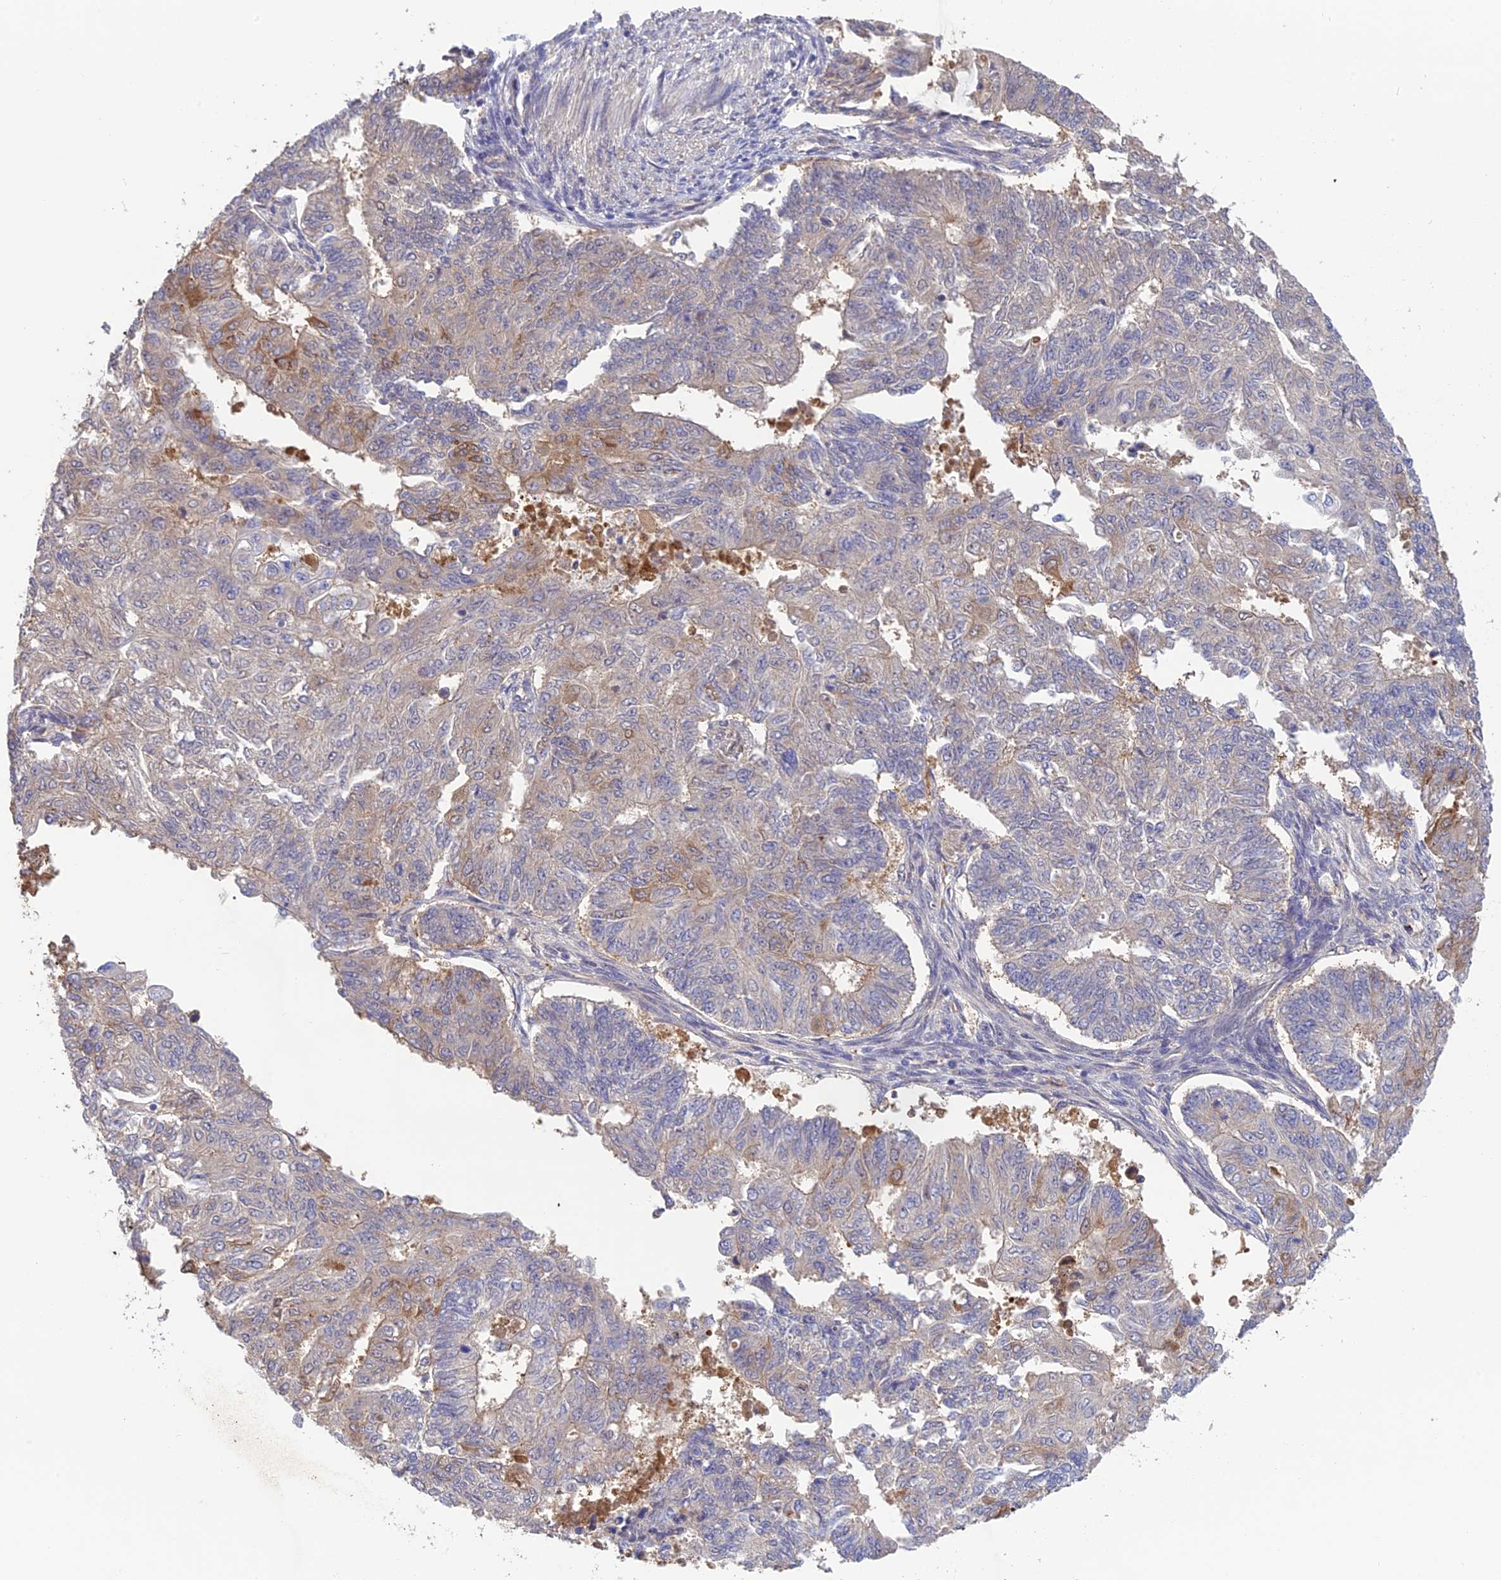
{"staining": {"intensity": "weak", "quantity": "<25%", "location": "cytoplasmic/membranous"}, "tissue": "endometrial cancer", "cell_type": "Tumor cells", "image_type": "cancer", "snomed": [{"axis": "morphology", "description": "Adenocarcinoma, NOS"}, {"axis": "topography", "description": "Endometrium"}], "caption": "Immunohistochemistry (IHC) photomicrograph of neoplastic tissue: adenocarcinoma (endometrial) stained with DAB displays no significant protein positivity in tumor cells. (DAB immunohistochemistry, high magnification).", "gene": "PZP", "patient": {"sex": "female", "age": 32}}